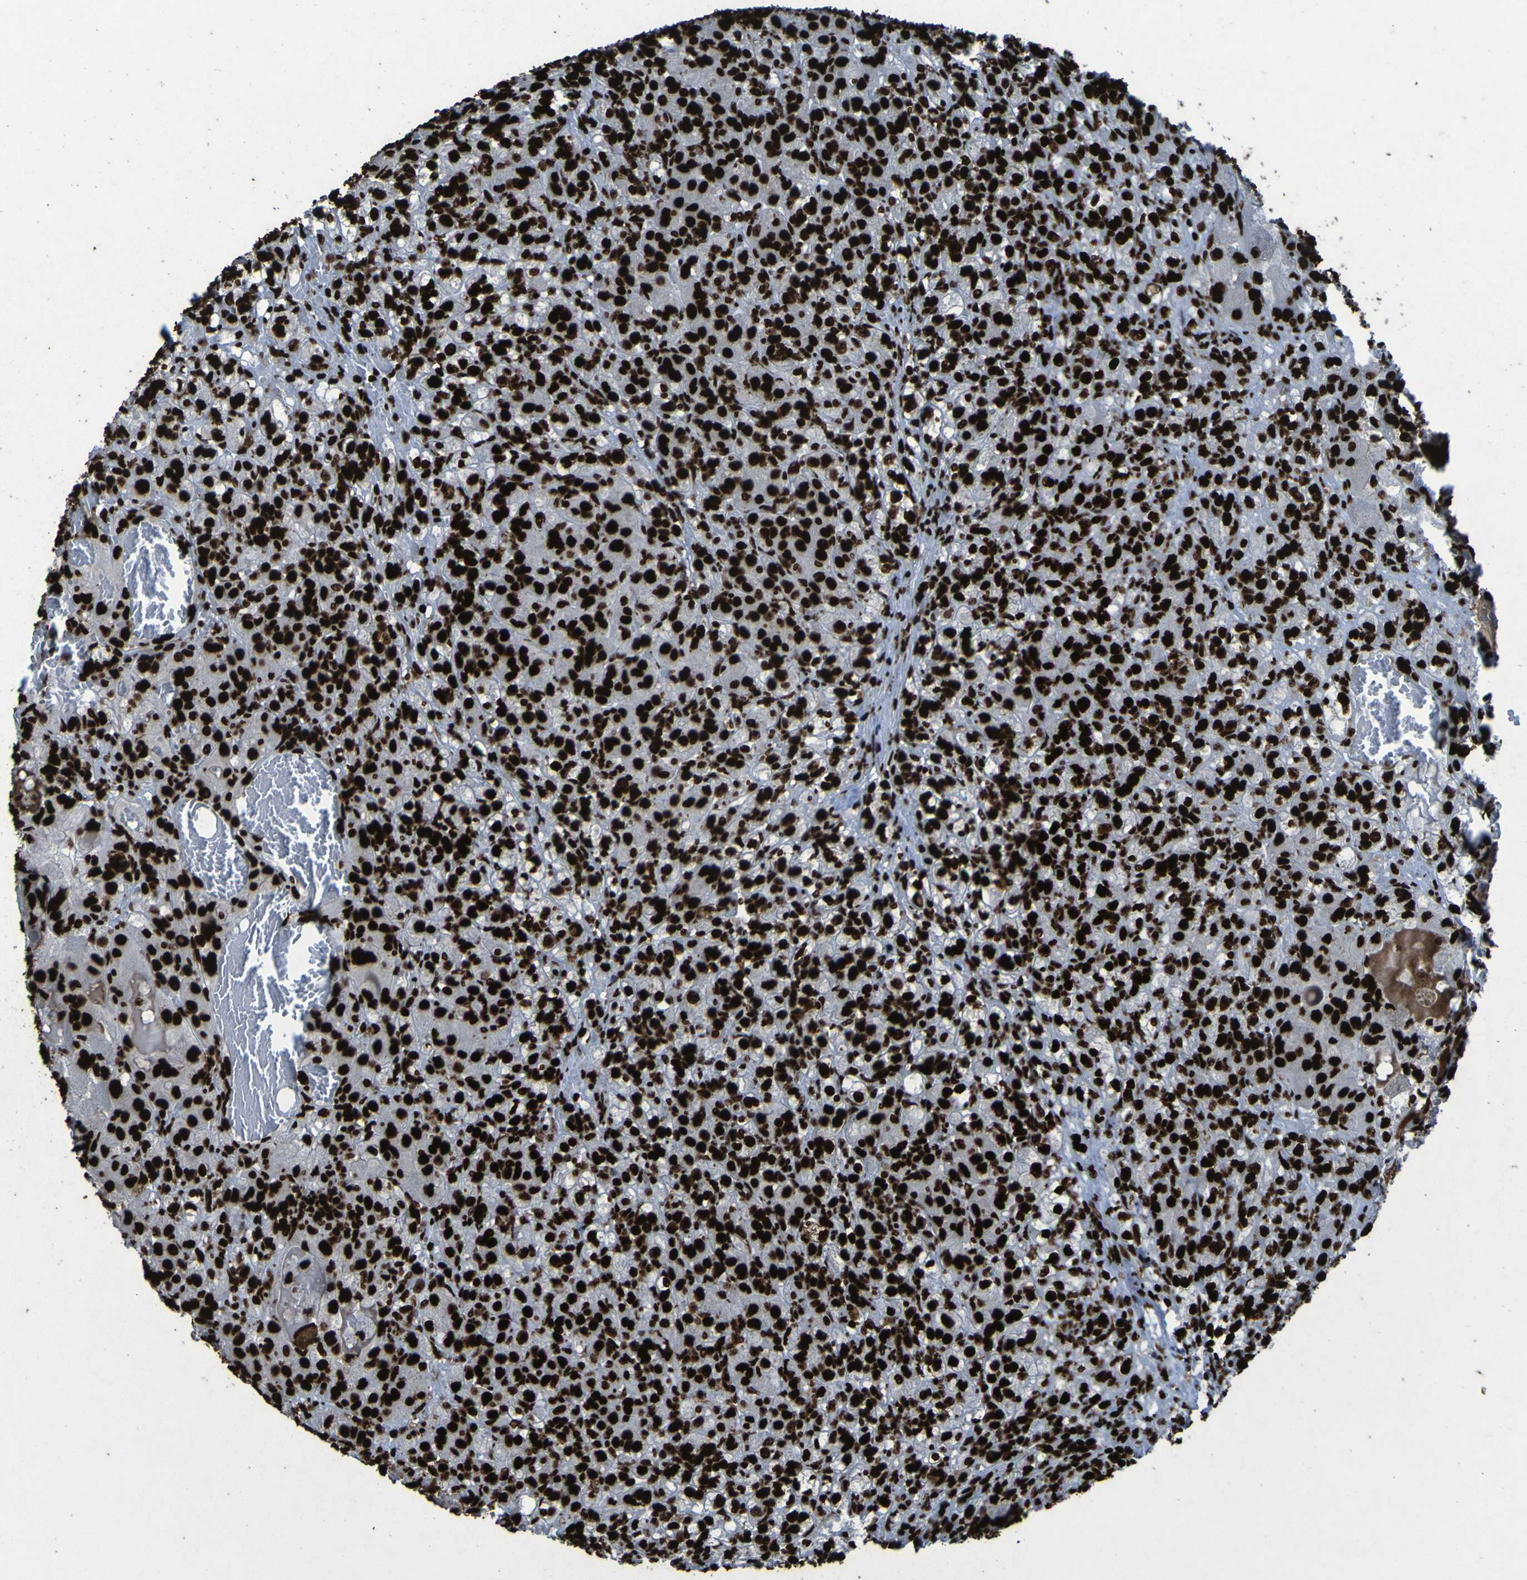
{"staining": {"intensity": "strong", "quantity": ">75%", "location": "nuclear"}, "tissue": "renal cancer", "cell_type": "Tumor cells", "image_type": "cancer", "snomed": [{"axis": "morphology", "description": "Adenocarcinoma, NOS"}, {"axis": "topography", "description": "Kidney"}], "caption": "This histopathology image demonstrates immunohistochemistry staining of human renal cancer (adenocarcinoma), with high strong nuclear expression in about >75% of tumor cells.", "gene": "NPM1", "patient": {"sex": "male", "age": 61}}